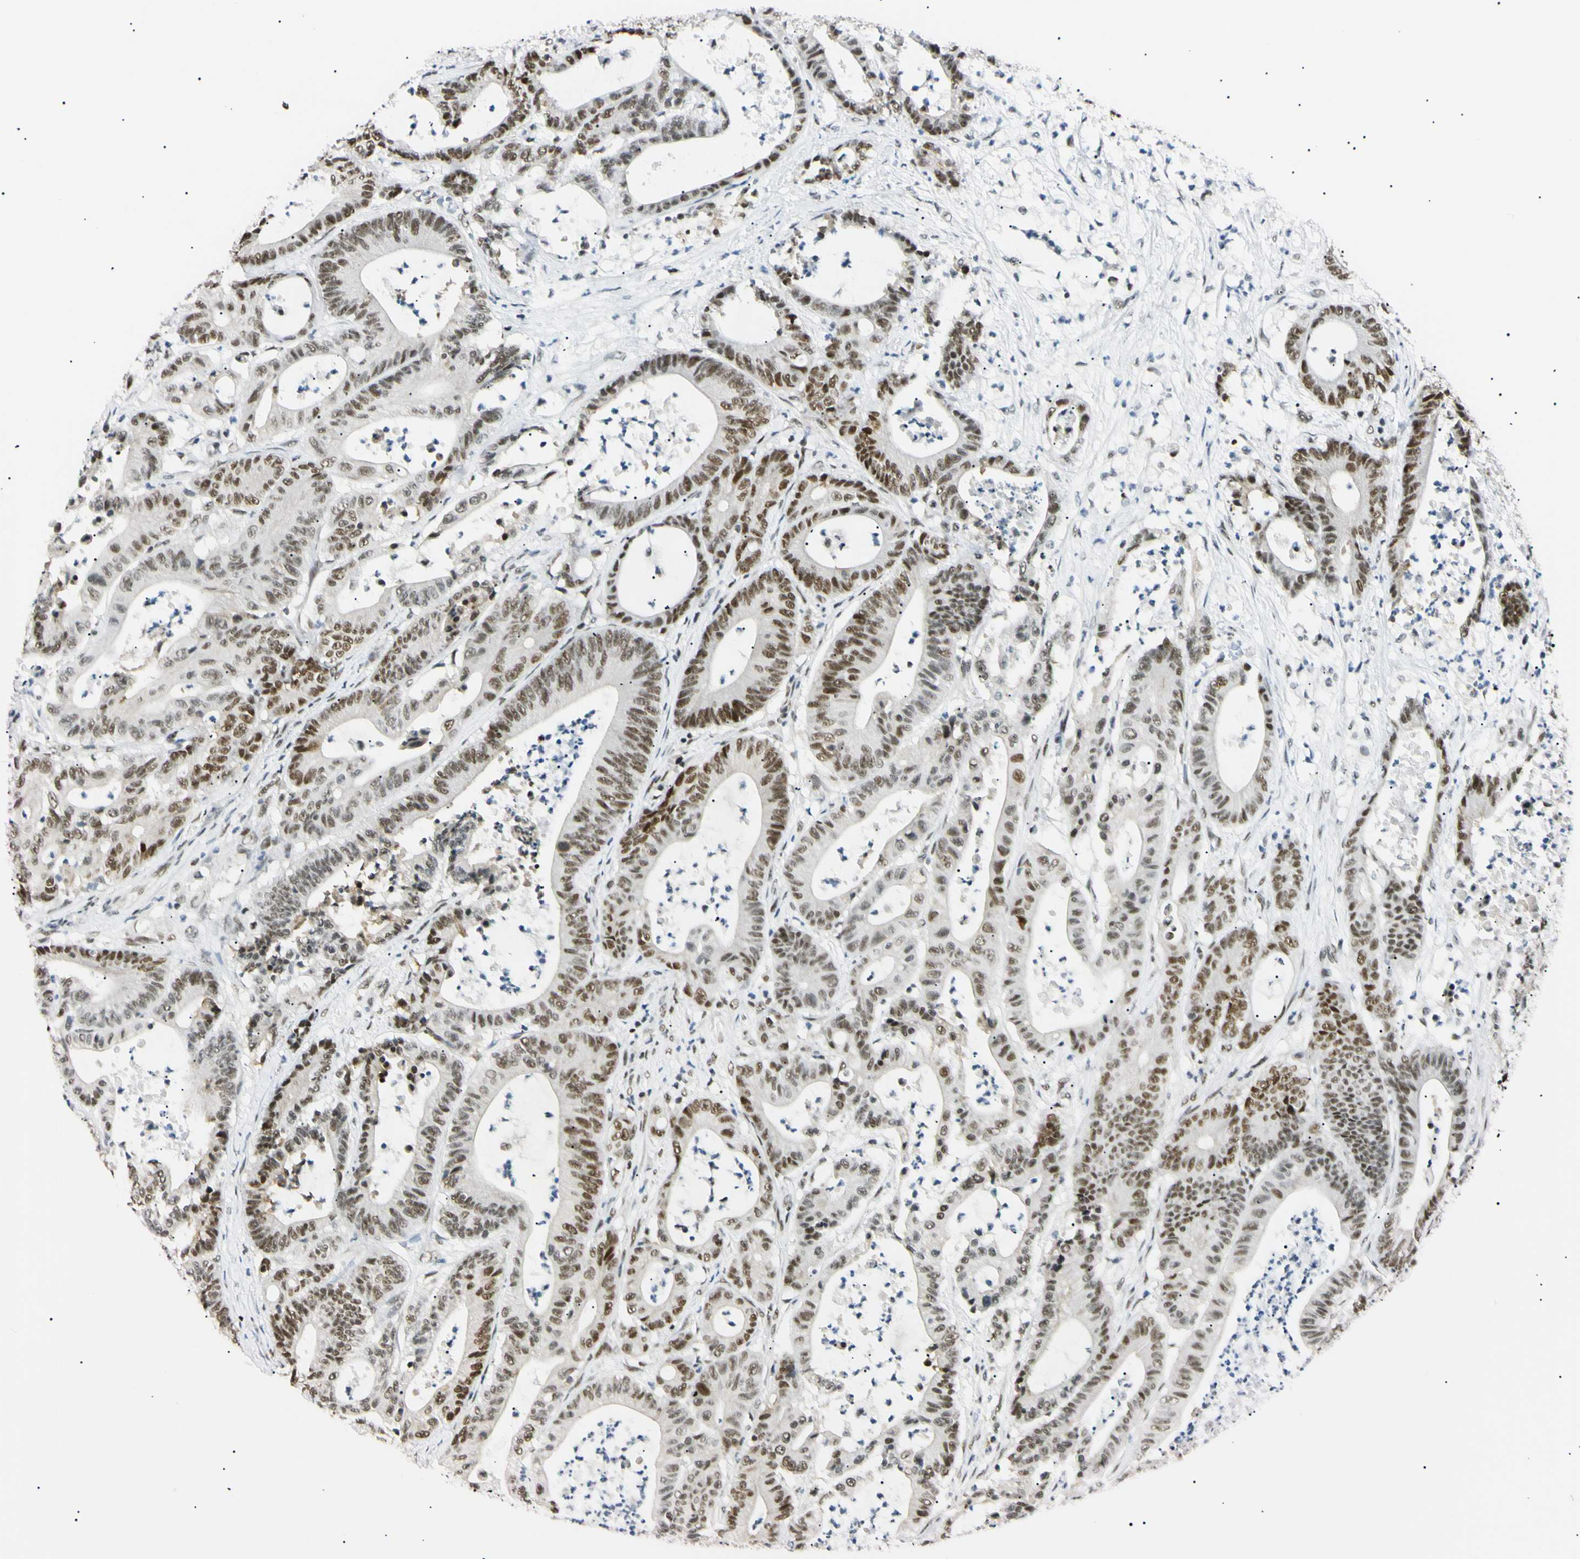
{"staining": {"intensity": "moderate", "quantity": ">75%", "location": "nuclear"}, "tissue": "colorectal cancer", "cell_type": "Tumor cells", "image_type": "cancer", "snomed": [{"axis": "morphology", "description": "Adenocarcinoma, NOS"}, {"axis": "topography", "description": "Colon"}], "caption": "Moderate nuclear staining is seen in approximately >75% of tumor cells in colorectal cancer (adenocarcinoma).", "gene": "ZNF134", "patient": {"sex": "female", "age": 84}}